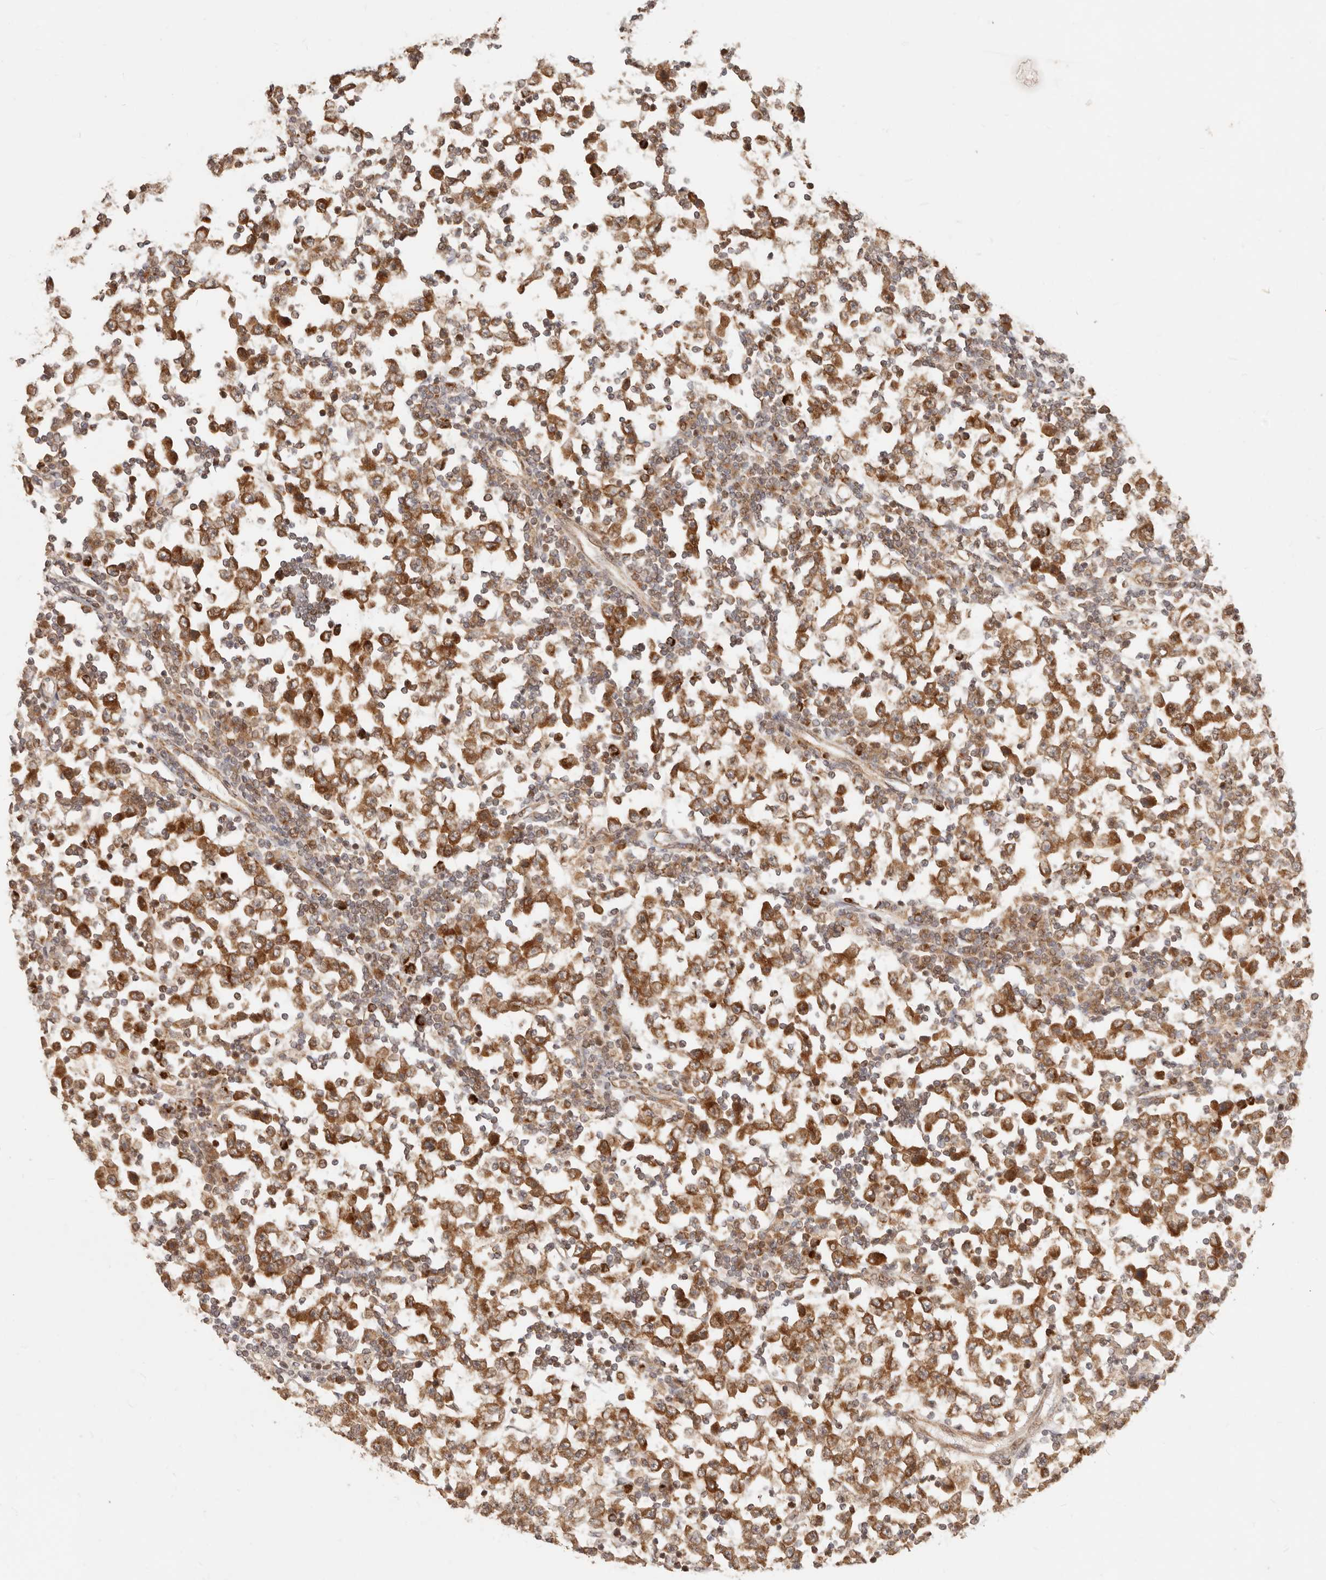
{"staining": {"intensity": "strong", "quantity": ">75%", "location": "cytoplasmic/membranous"}, "tissue": "testis cancer", "cell_type": "Tumor cells", "image_type": "cancer", "snomed": [{"axis": "morphology", "description": "Seminoma, NOS"}, {"axis": "topography", "description": "Testis"}], "caption": "Tumor cells reveal high levels of strong cytoplasmic/membranous positivity in about >75% of cells in human testis cancer (seminoma).", "gene": "TIMM17A", "patient": {"sex": "male", "age": 65}}